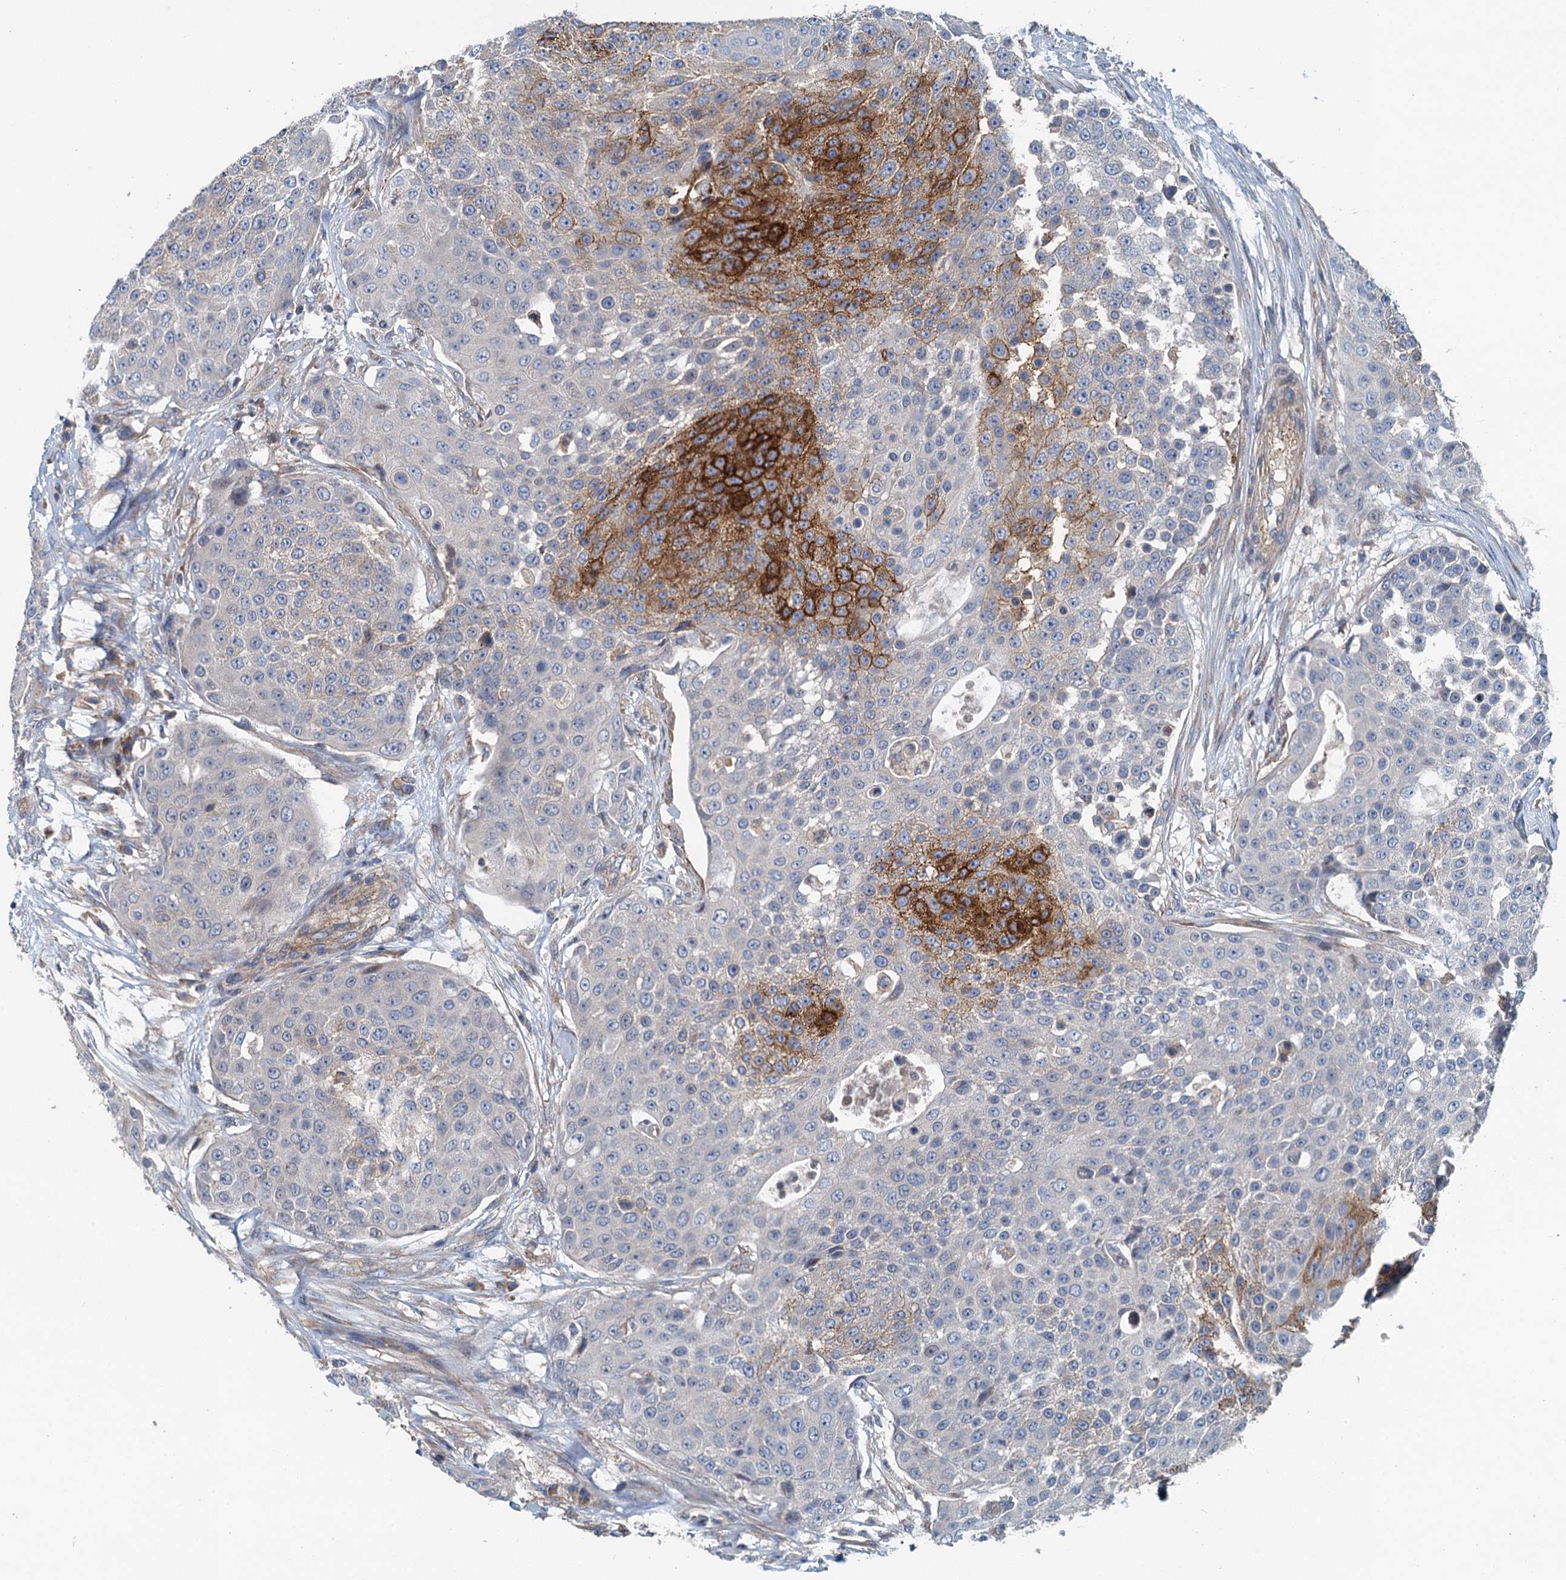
{"staining": {"intensity": "strong", "quantity": "25%-75%", "location": "cytoplasmic/membranous"}, "tissue": "urothelial cancer", "cell_type": "Tumor cells", "image_type": "cancer", "snomed": [{"axis": "morphology", "description": "Urothelial carcinoma, High grade"}, {"axis": "topography", "description": "Urinary bladder"}], "caption": "Urothelial cancer tissue exhibits strong cytoplasmic/membranous positivity in approximately 25%-75% of tumor cells", "gene": "PPP1R14D", "patient": {"sex": "female", "age": 63}}